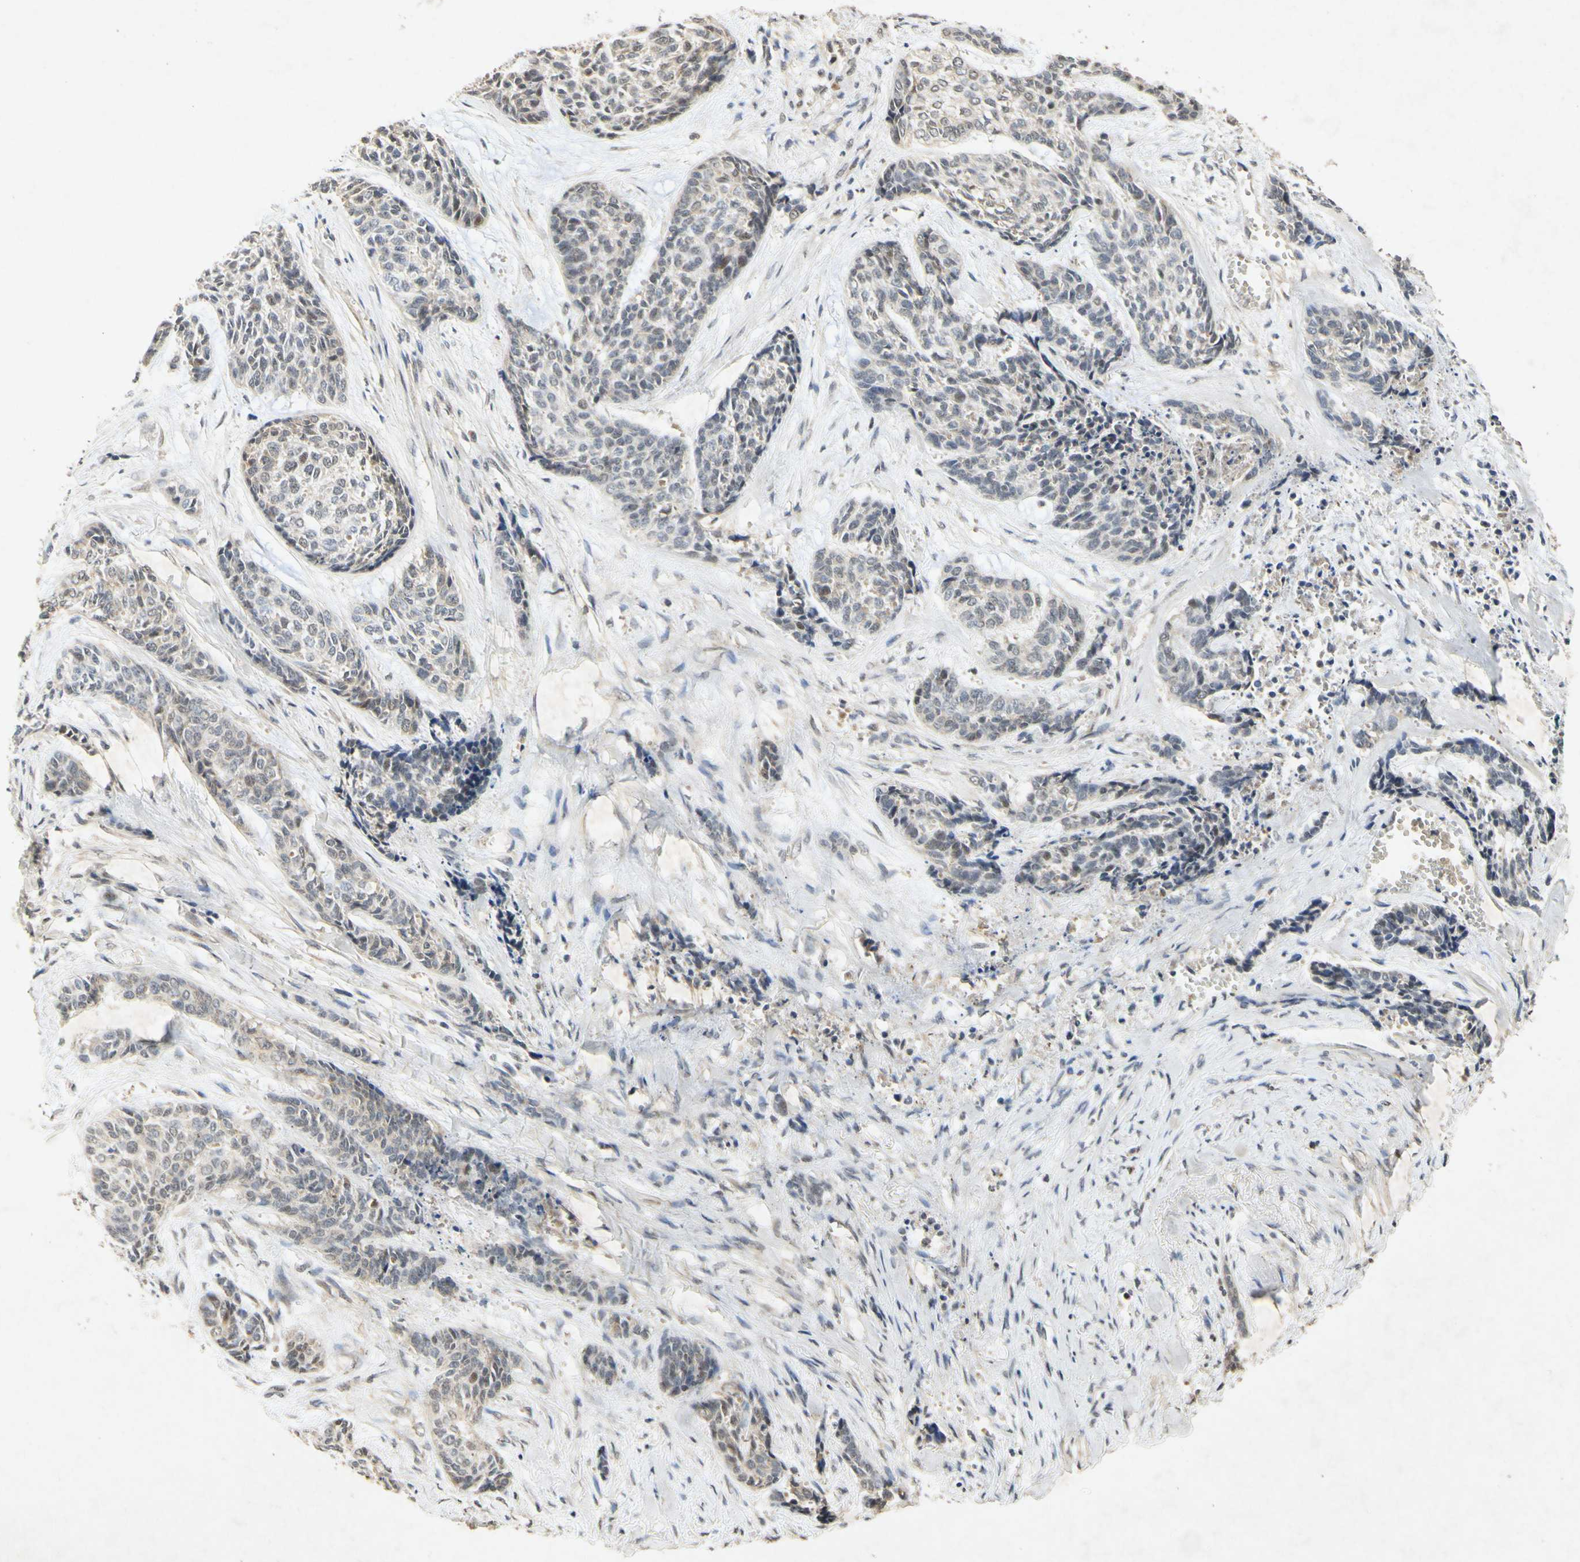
{"staining": {"intensity": "weak", "quantity": "<25%", "location": "cytoplasmic/membranous"}, "tissue": "skin cancer", "cell_type": "Tumor cells", "image_type": "cancer", "snomed": [{"axis": "morphology", "description": "Basal cell carcinoma"}, {"axis": "topography", "description": "Skin"}], "caption": "Skin cancer was stained to show a protein in brown. There is no significant staining in tumor cells. (DAB (3,3'-diaminobenzidine) immunohistochemistry visualized using brightfield microscopy, high magnification).", "gene": "CP", "patient": {"sex": "female", "age": 64}}